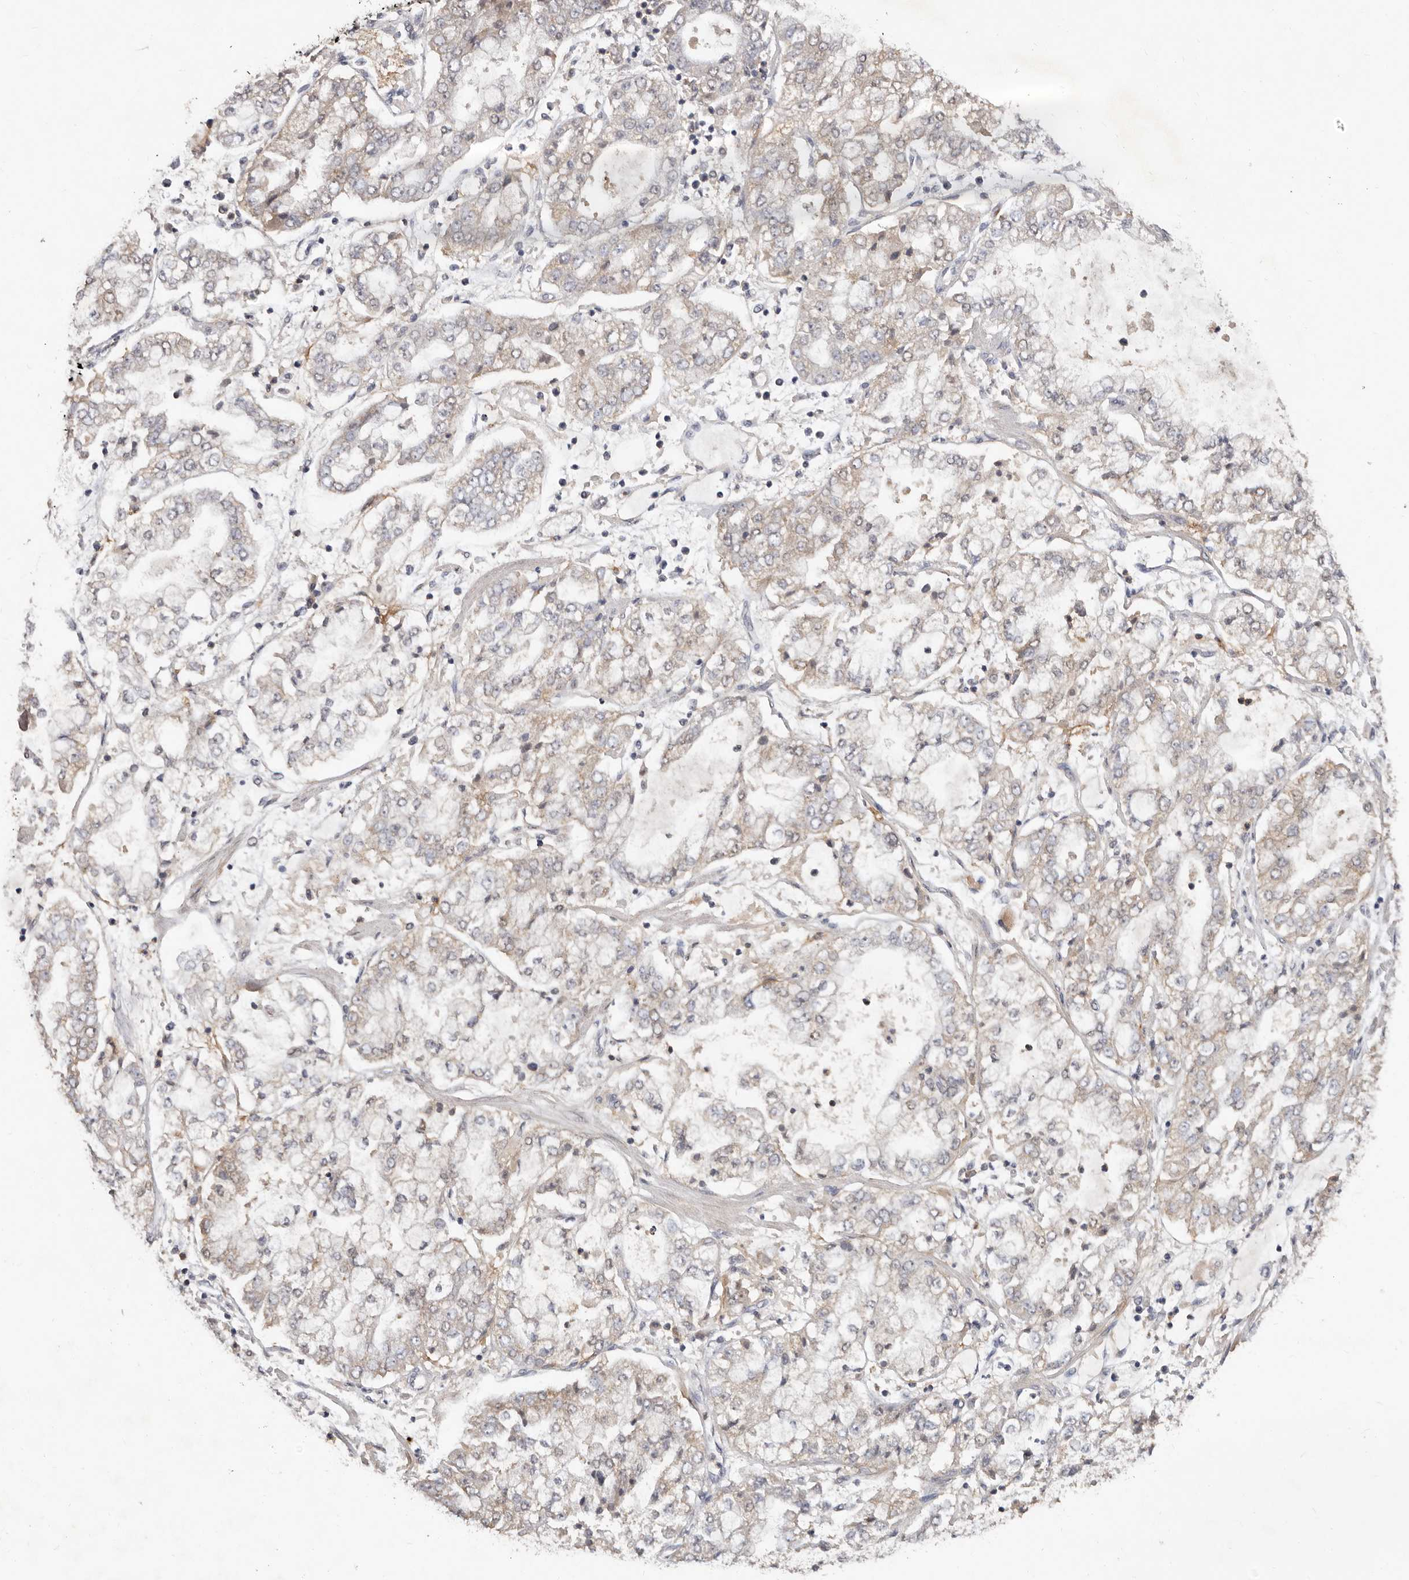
{"staining": {"intensity": "weak", "quantity": "25%-75%", "location": "cytoplasmic/membranous"}, "tissue": "stomach cancer", "cell_type": "Tumor cells", "image_type": "cancer", "snomed": [{"axis": "morphology", "description": "Adenocarcinoma, NOS"}, {"axis": "topography", "description": "Stomach"}], "caption": "There is low levels of weak cytoplasmic/membranous expression in tumor cells of adenocarcinoma (stomach), as demonstrated by immunohistochemical staining (brown color).", "gene": "EDEM1", "patient": {"sex": "male", "age": 76}}